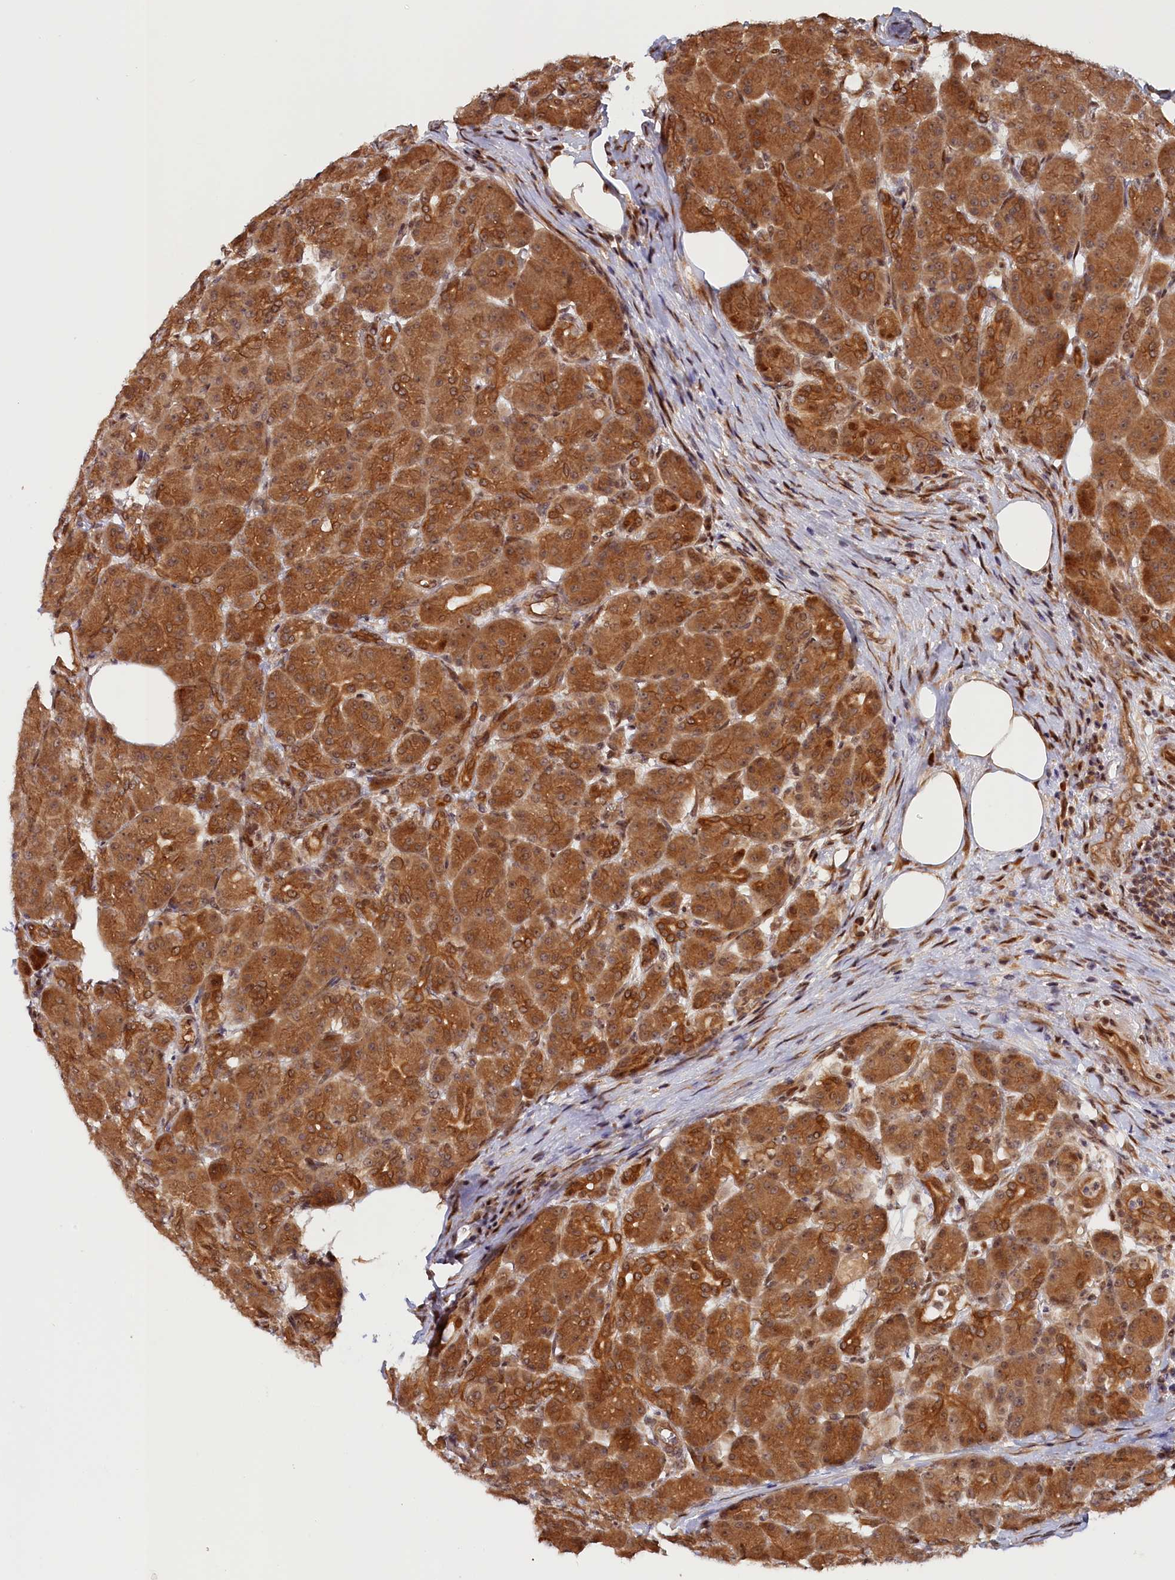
{"staining": {"intensity": "strong", "quantity": ">75%", "location": "cytoplasmic/membranous,nuclear"}, "tissue": "pancreas", "cell_type": "Exocrine glandular cells", "image_type": "normal", "snomed": [{"axis": "morphology", "description": "Normal tissue, NOS"}, {"axis": "topography", "description": "Pancreas"}], "caption": "About >75% of exocrine glandular cells in benign human pancreas display strong cytoplasmic/membranous,nuclear protein positivity as visualized by brown immunohistochemical staining.", "gene": "ANKRD24", "patient": {"sex": "male", "age": 63}}